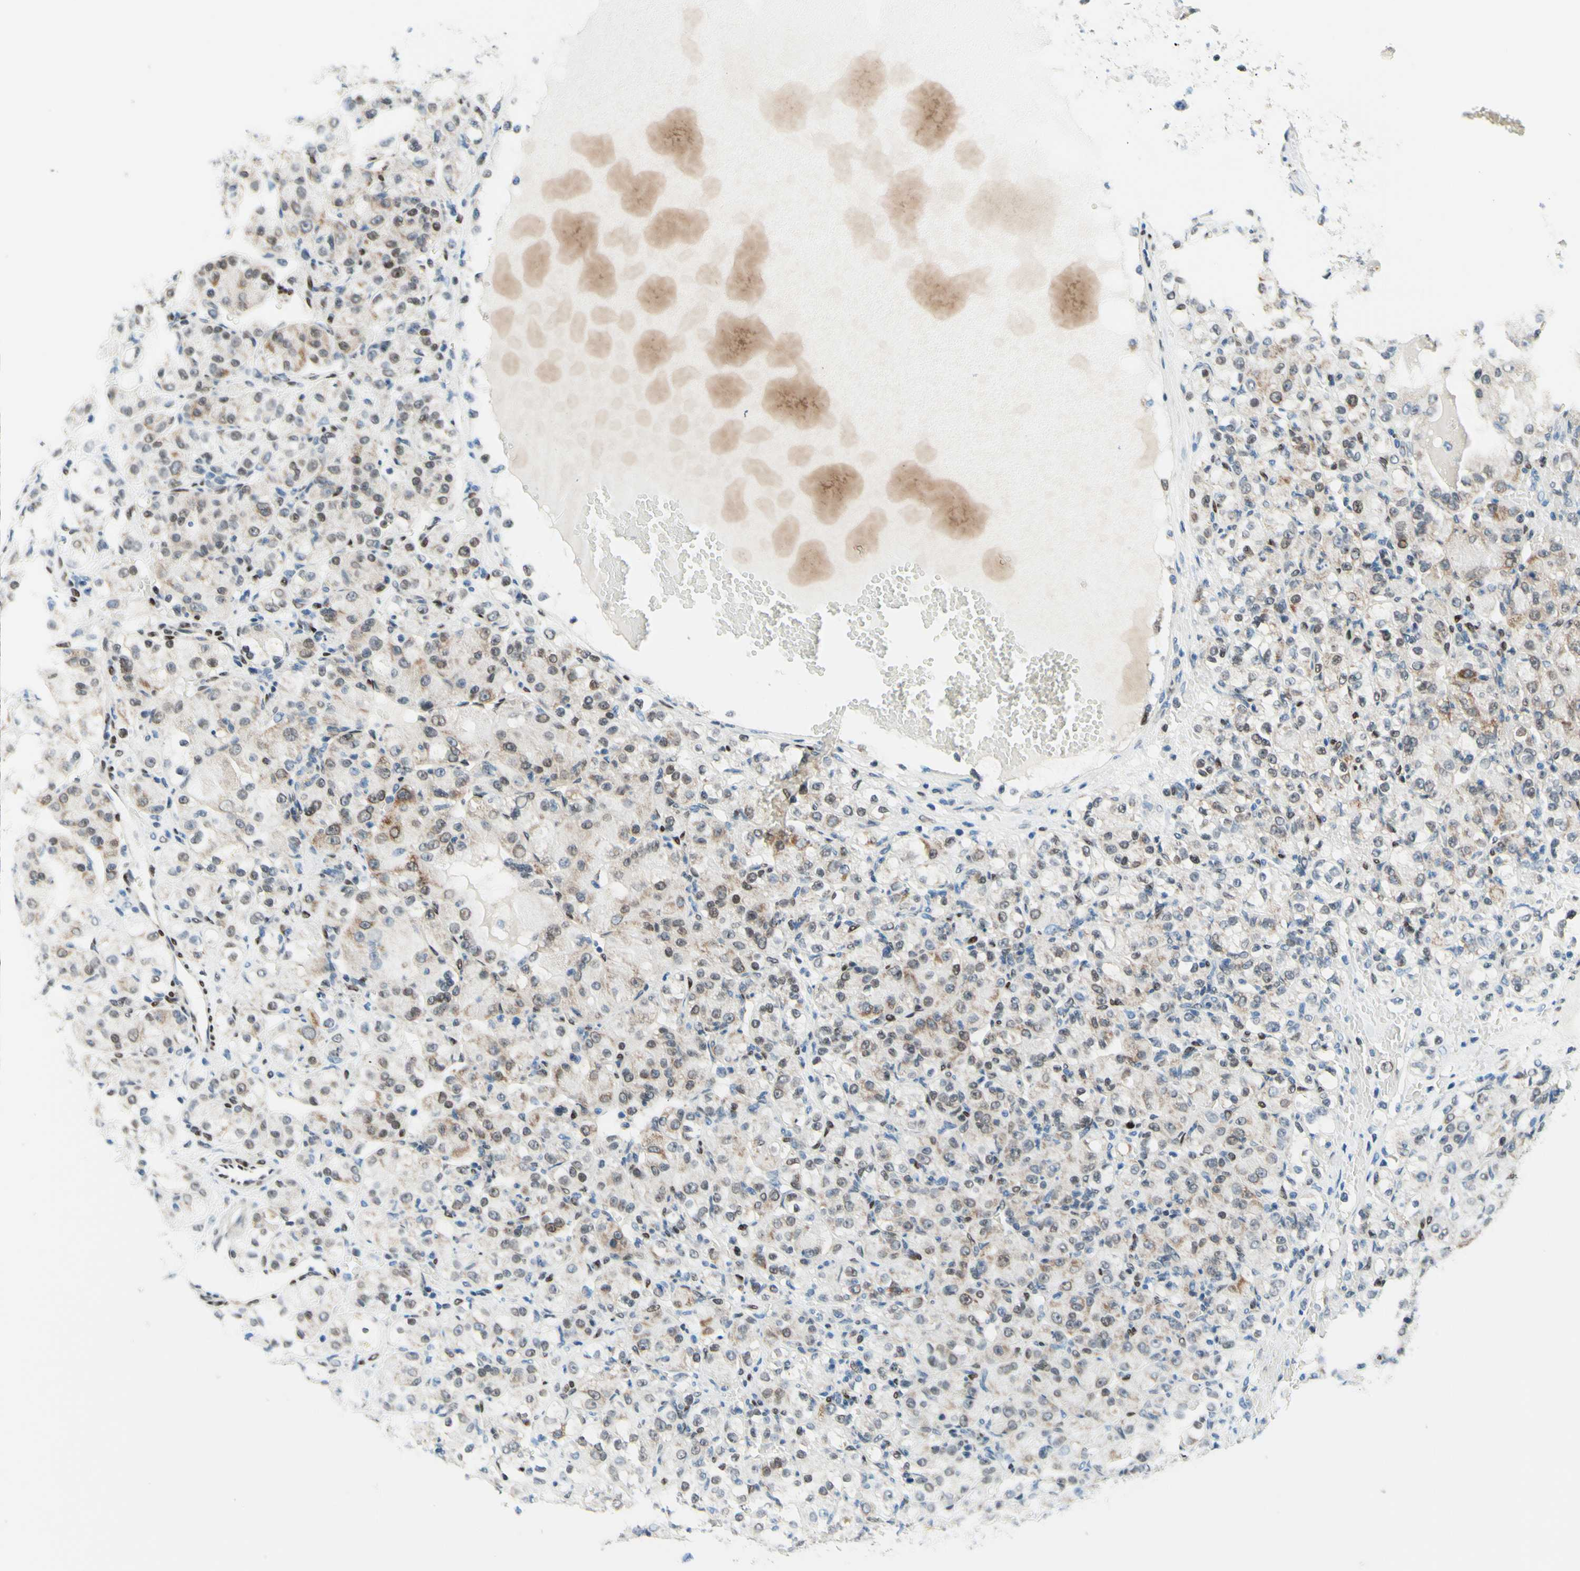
{"staining": {"intensity": "weak", "quantity": "25%-75%", "location": "cytoplasmic/membranous,nuclear"}, "tissue": "renal cancer", "cell_type": "Tumor cells", "image_type": "cancer", "snomed": [{"axis": "morphology", "description": "Adenocarcinoma, NOS"}, {"axis": "topography", "description": "Kidney"}], "caption": "Protein analysis of renal cancer tissue demonstrates weak cytoplasmic/membranous and nuclear staining in approximately 25%-75% of tumor cells. (IHC, brightfield microscopy, high magnification).", "gene": "CBX7", "patient": {"sex": "male", "age": 61}}